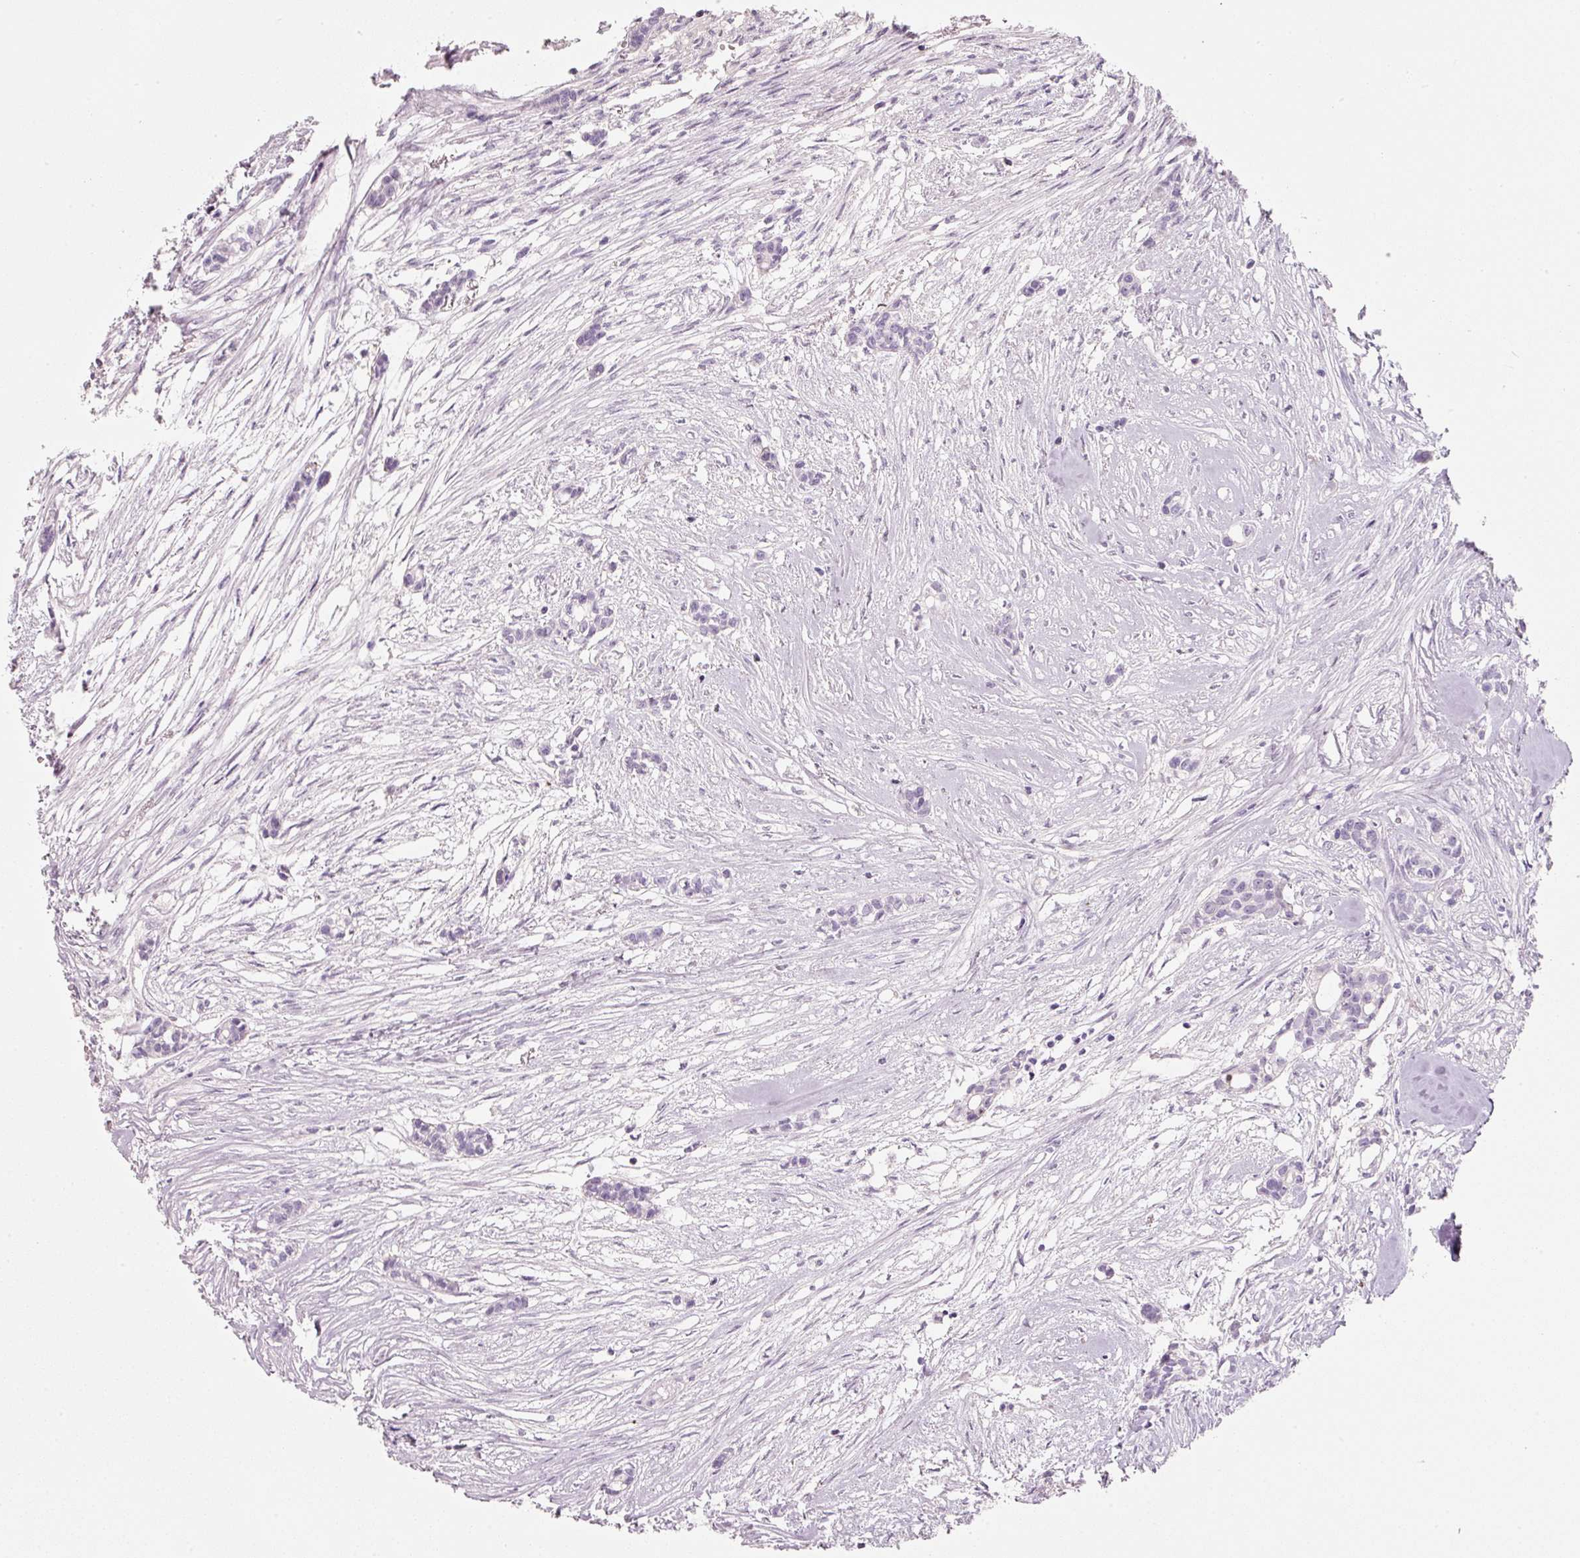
{"staining": {"intensity": "negative", "quantity": "none", "location": "none"}, "tissue": "head and neck cancer", "cell_type": "Tumor cells", "image_type": "cancer", "snomed": [{"axis": "morphology", "description": "Adenocarcinoma, NOS"}, {"axis": "topography", "description": "Head-Neck"}], "caption": "Immunohistochemistry image of head and neck adenocarcinoma stained for a protein (brown), which demonstrates no positivity in tumor cells.", "gene": "ENSG00000206549", "patient": {"sex": "male", "age": 81}}